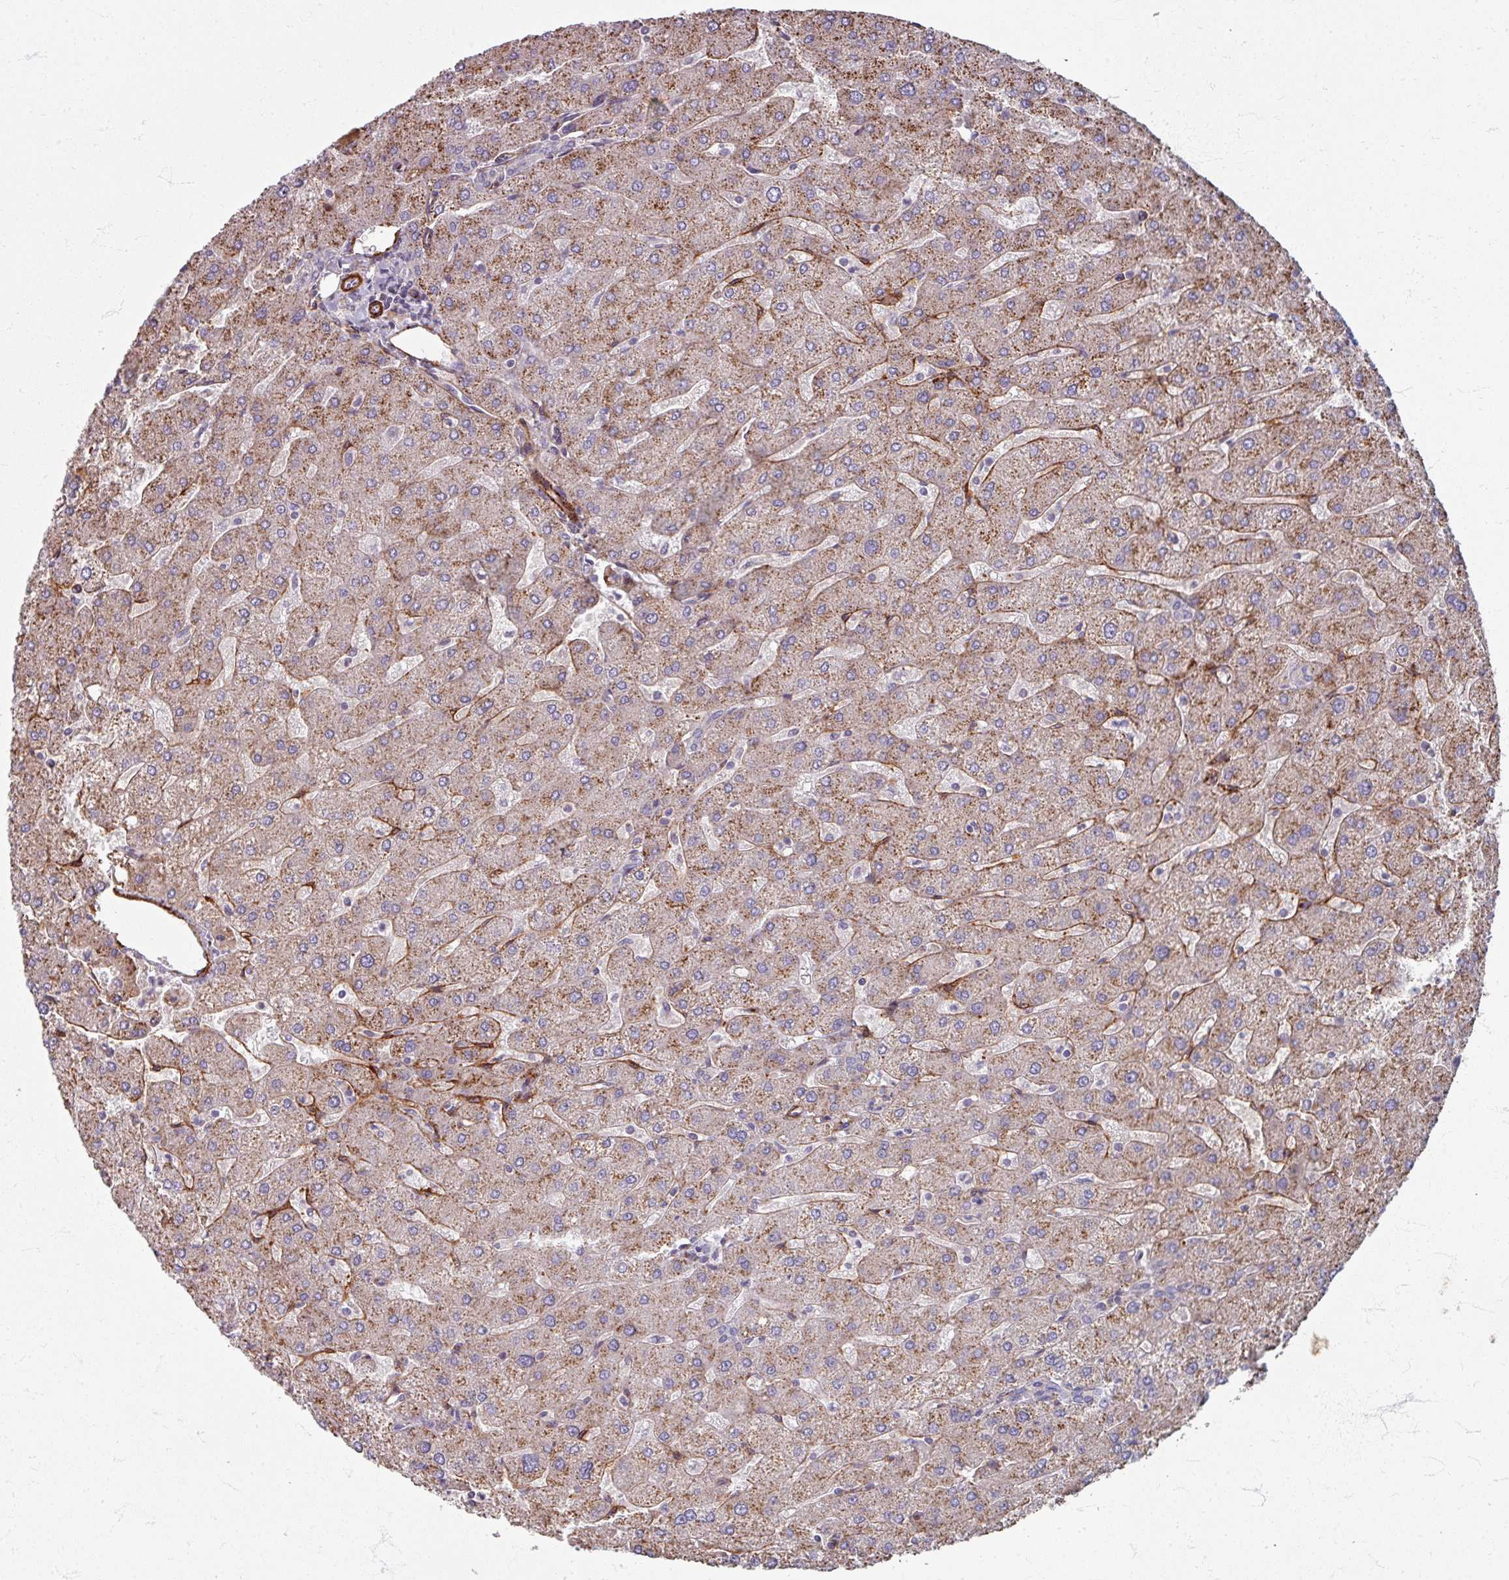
{"staining": {"intensity": "negative", "quantity": "none", "location": "none"}, "tissue": "liver", "cell_type": "Cholangiocytes", "image_type": "normal", "snomed": [{"axis": "morphology", "description": "Normal tissue, NOS"}, {"axis": "topography", "description": "Liver"}], "caption": "IHC histopathology image of benign liver: human liver stained with DAB shows no significant protein staining in cholangiocytes. (Immunohistochemistry, brightfield microscopy, high magnification).", "gene": "GABARAPL1", "patient": {"sex": "male", "age": 67}}